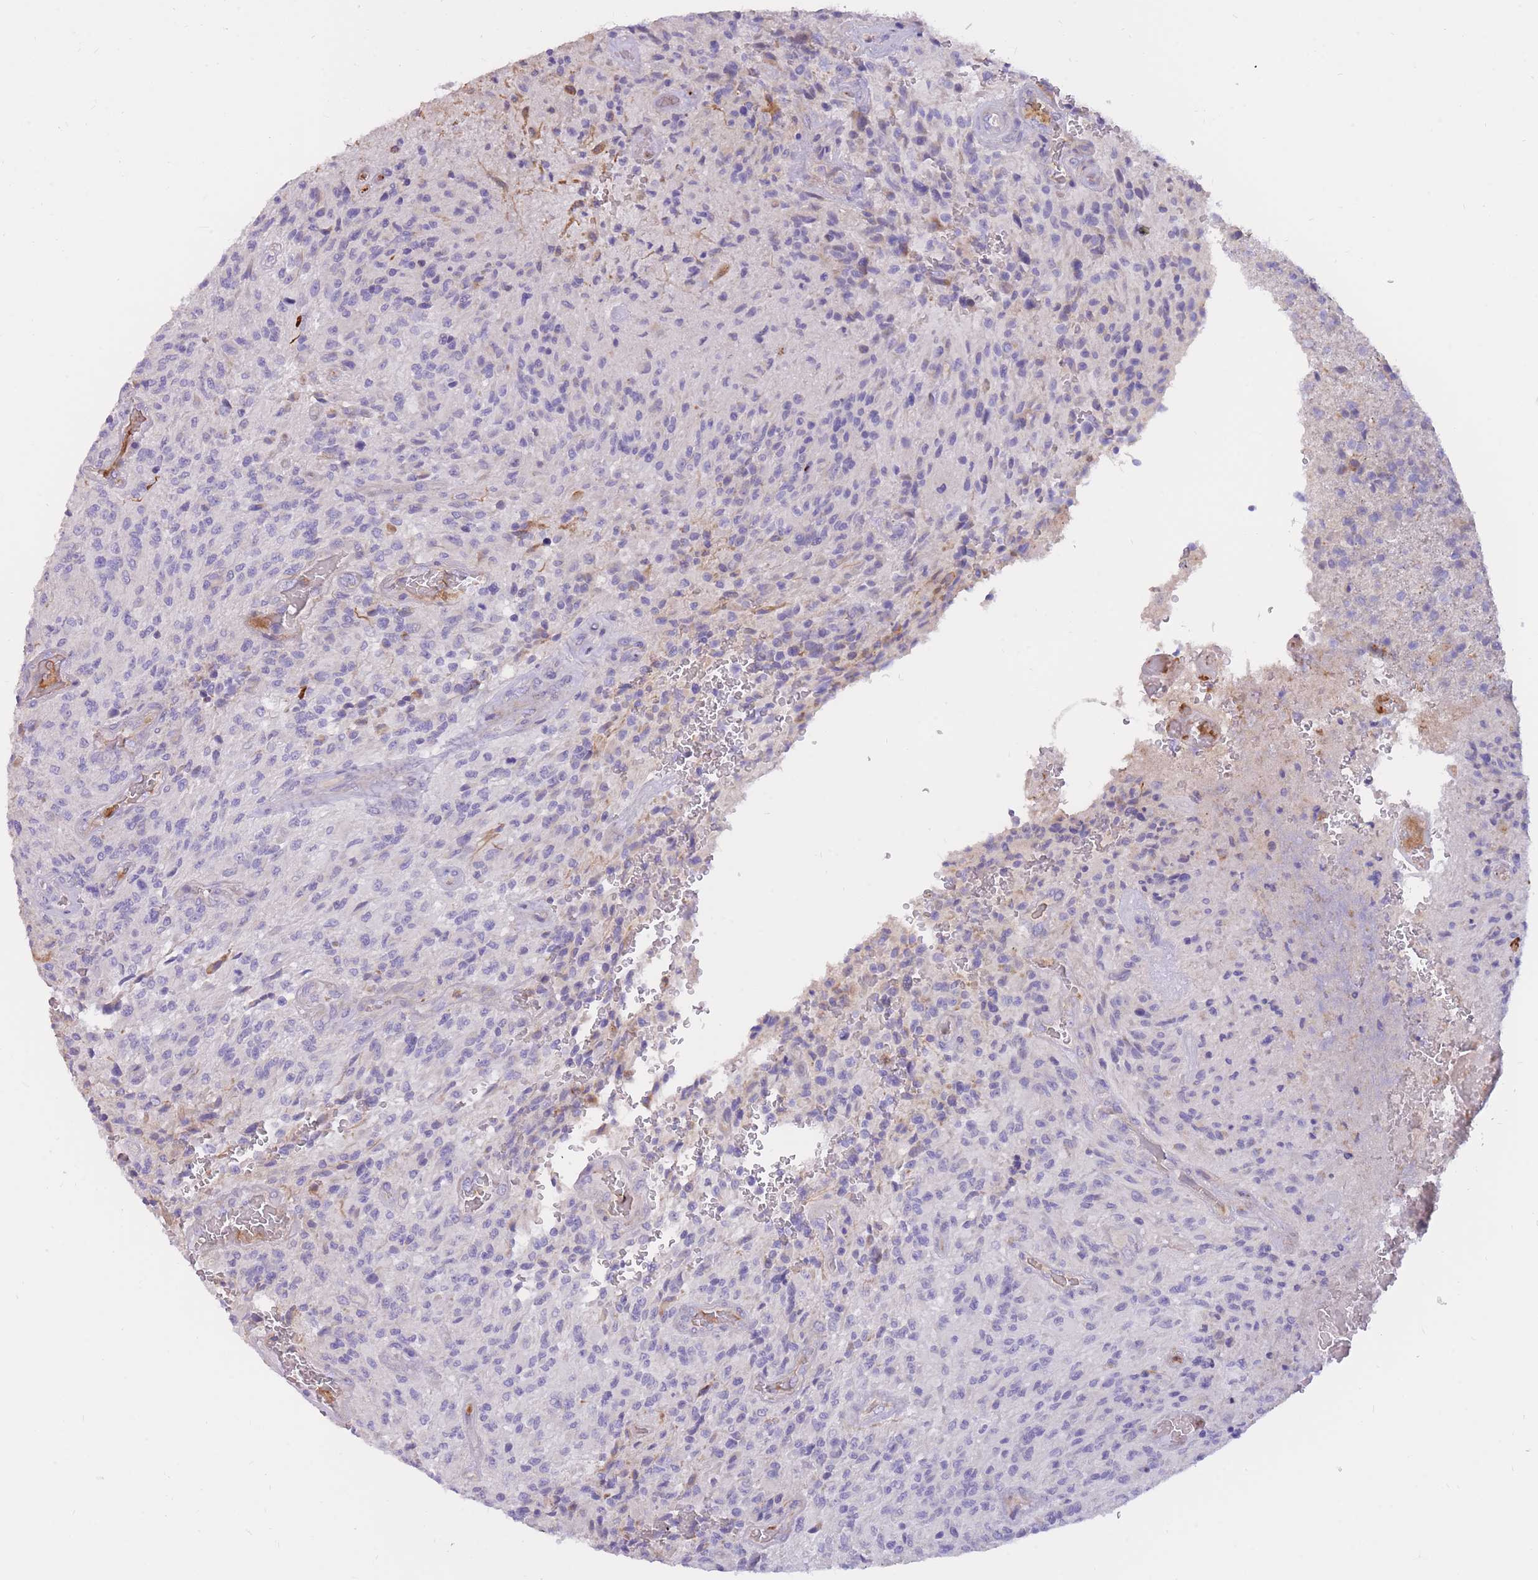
{"staining": {"intensity": "negative", "quantity": "none", "location": "none"}, "tissue": "glioma", "cell_type": "Tumor cells", "image_type": "cancer", "snomed": [{"axis": "morphology", "description": "Normal tissue, NOS"}, {"axis": "morphology", "description": "Glioma, malignant, High grade"}, {"axis": "topography", "description": "Cerebral cortex"}], "caption": "A micrograph of human glioma is negative for staining in tumor cells.", "gene": "SULT1A1", "patient": {"sex": "male", "age": 56}}